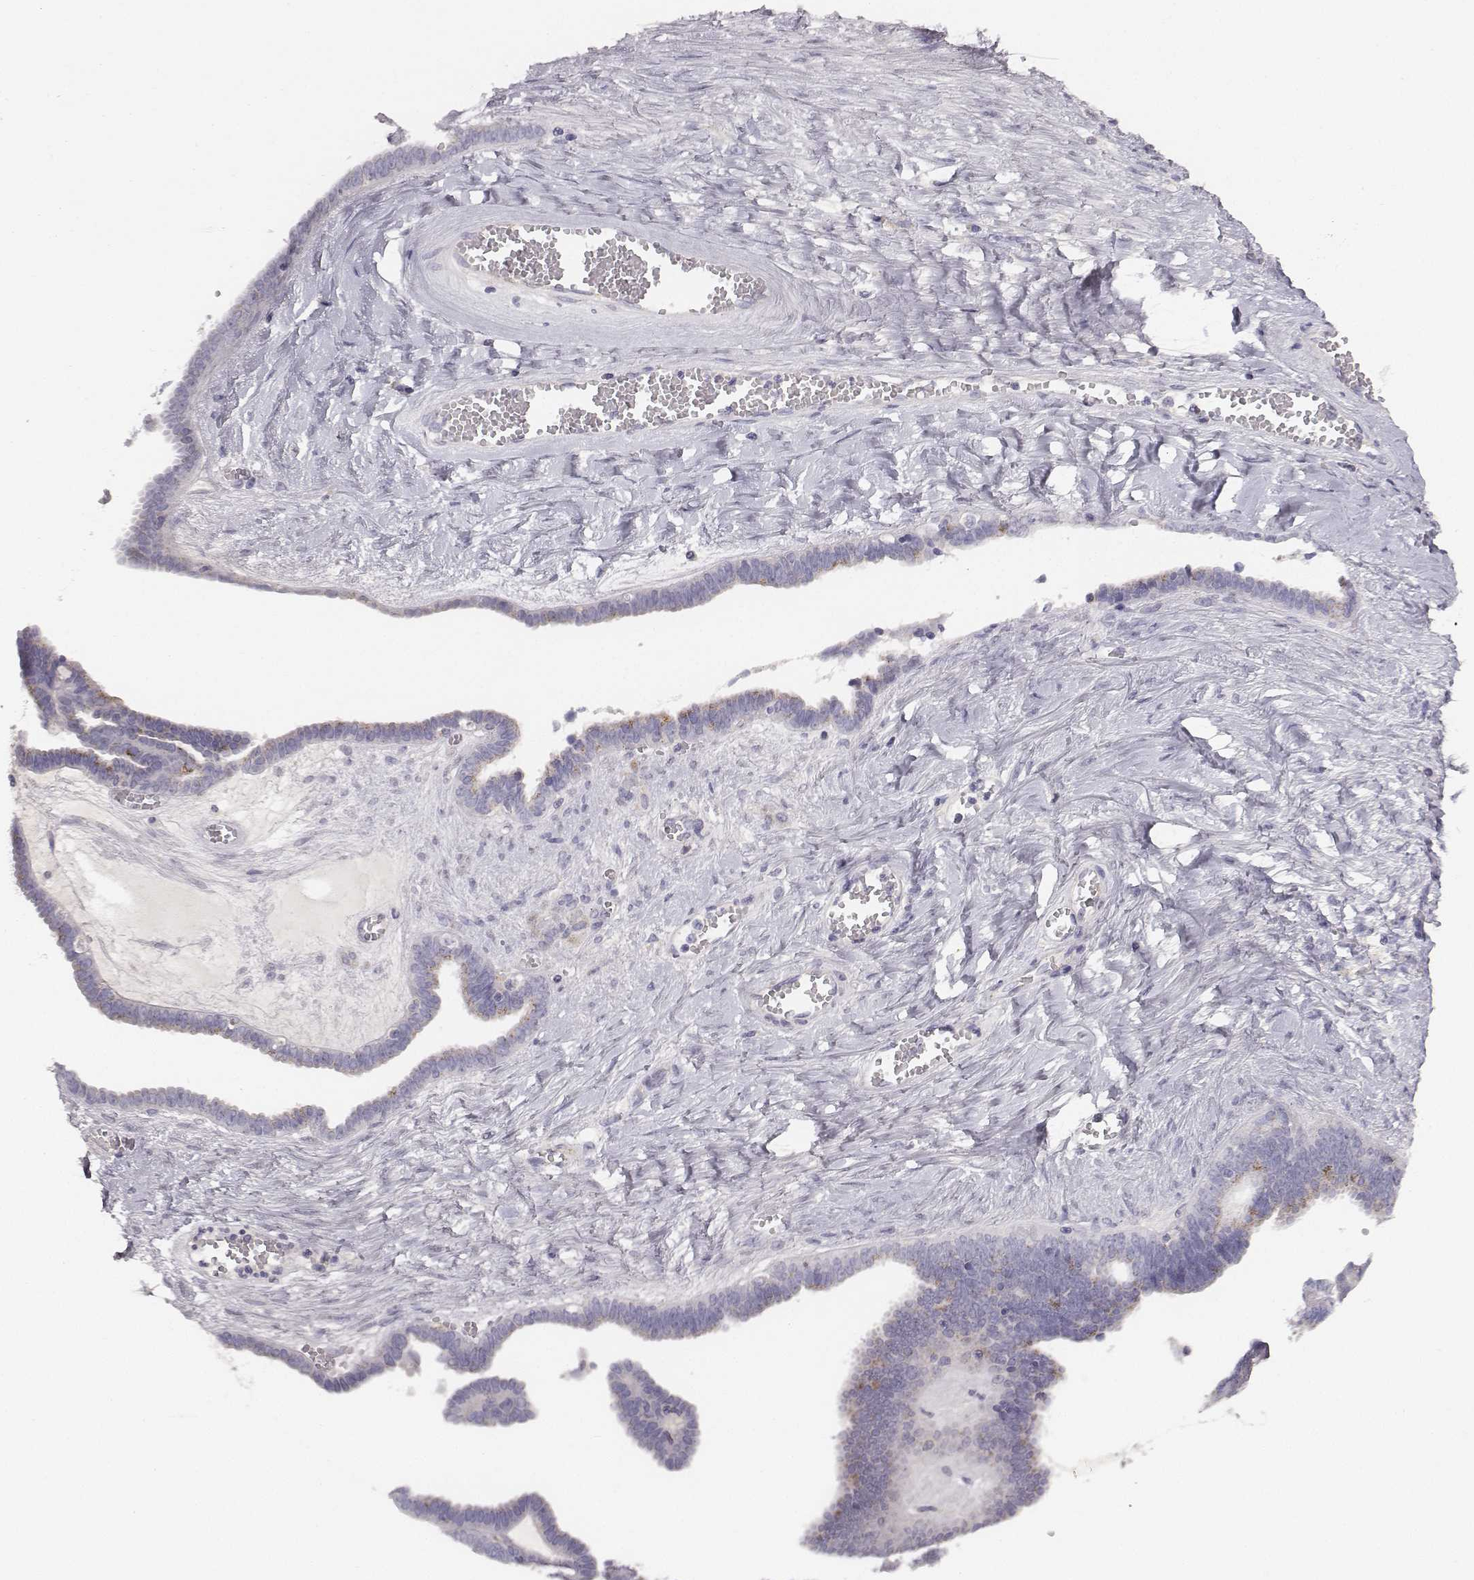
{"staining": {"intensity": "weak", "quantity": "<25%", "location": "cytoplasmic/membranous"}, "tissue": "ovarian cancer", "cell_type": "Tumor cells", "image_type": "cancer", "snomed": [{"axis": "morphology", "description": "Cystadenocarcinoma, serous, NOS"}, {"axis": "topography", "description": "Ovary"}], "caption": "An IHC photomicrograph of ovarian cancer (serous cystadenocarcinoma) is shown. There is no staining in tumor cells of ovarian cancer (serous cystadenocarcinoma).", "gene": "ABCD3", "patient": {"sex": "female", "age": 71}}